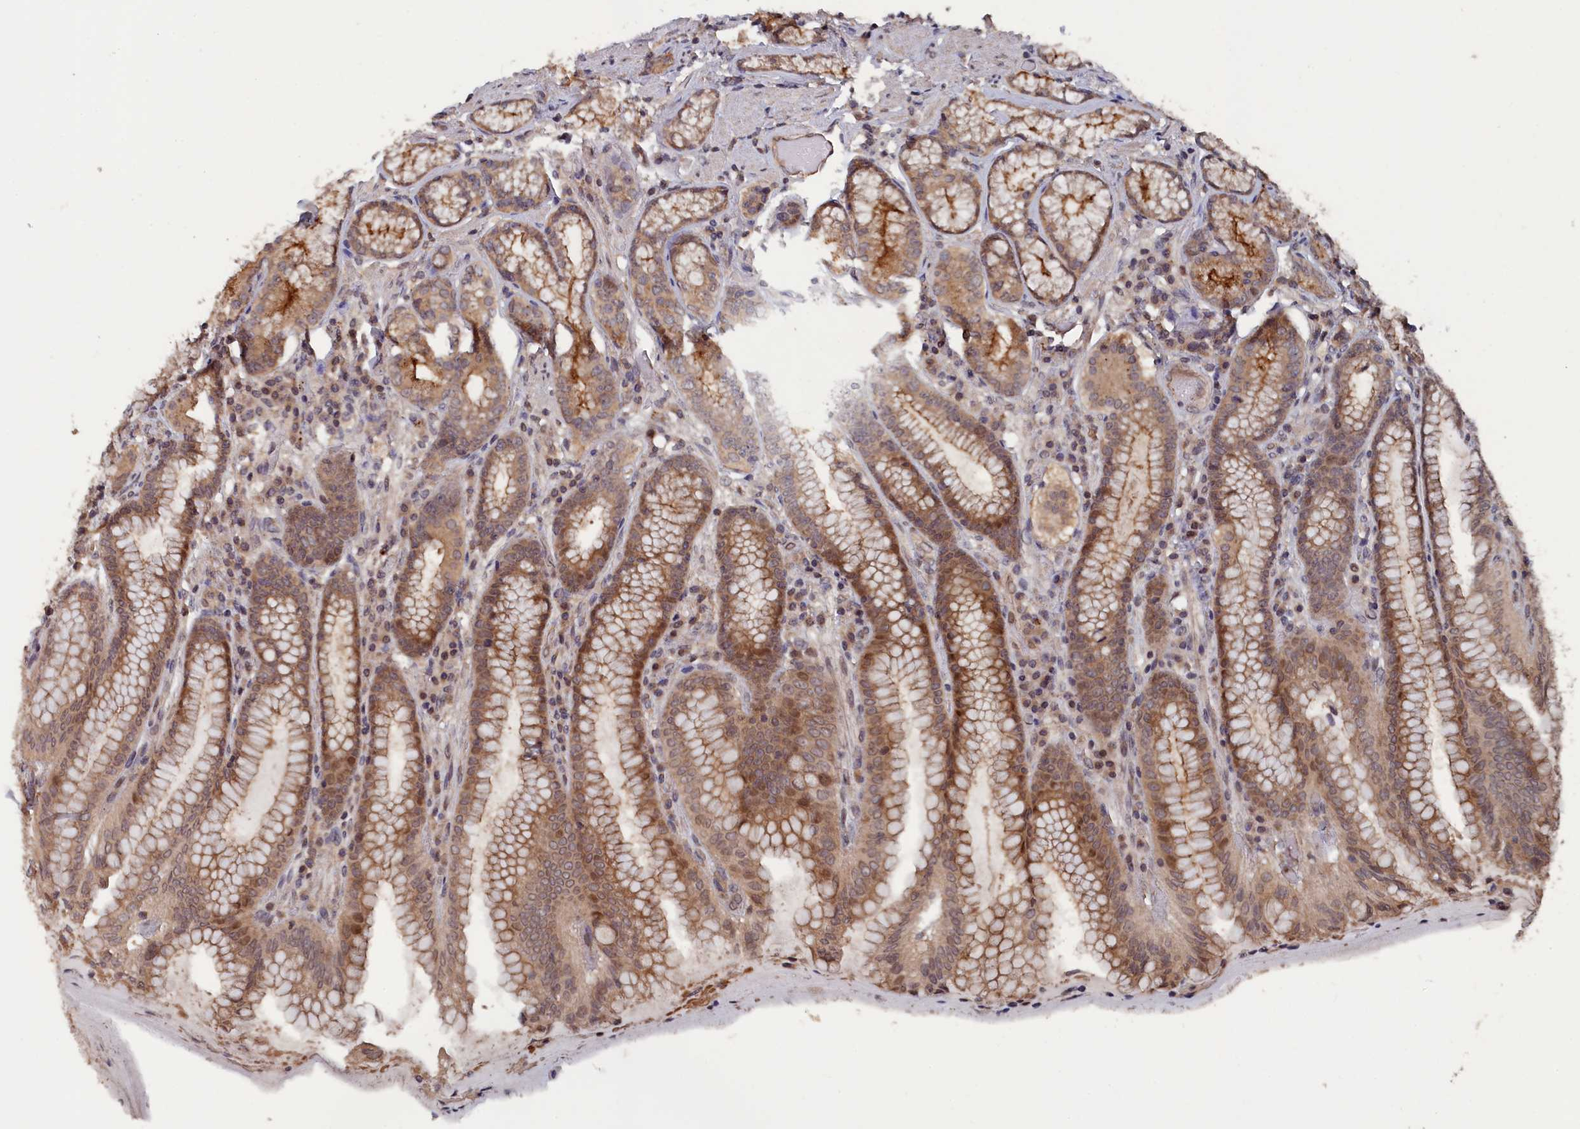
{"staining": {"intensity": "moderate", "quantity": ">75%", "location": "cytoplasmic/membranous,nuclear"}, "tissue": "stomach", "cell_type": "Glandular cells", "image_type": "normal", "snomed": [{"axis": "morphology", "description": "Normal tissue, NOS"}, {"axis": "topography", "description": "Stomach, upper"}, {"axis": "topography", "description": "Stomach, lower"}], "caption": "About >75% of glandular cells in unremarkable human stomach display moderate cytoplasmic/membranous,nuclear protein expression as visualized by brown immunohistochemical staining.", "gene": "TMC5", "patient": {"sex": "female", "age": 76}}